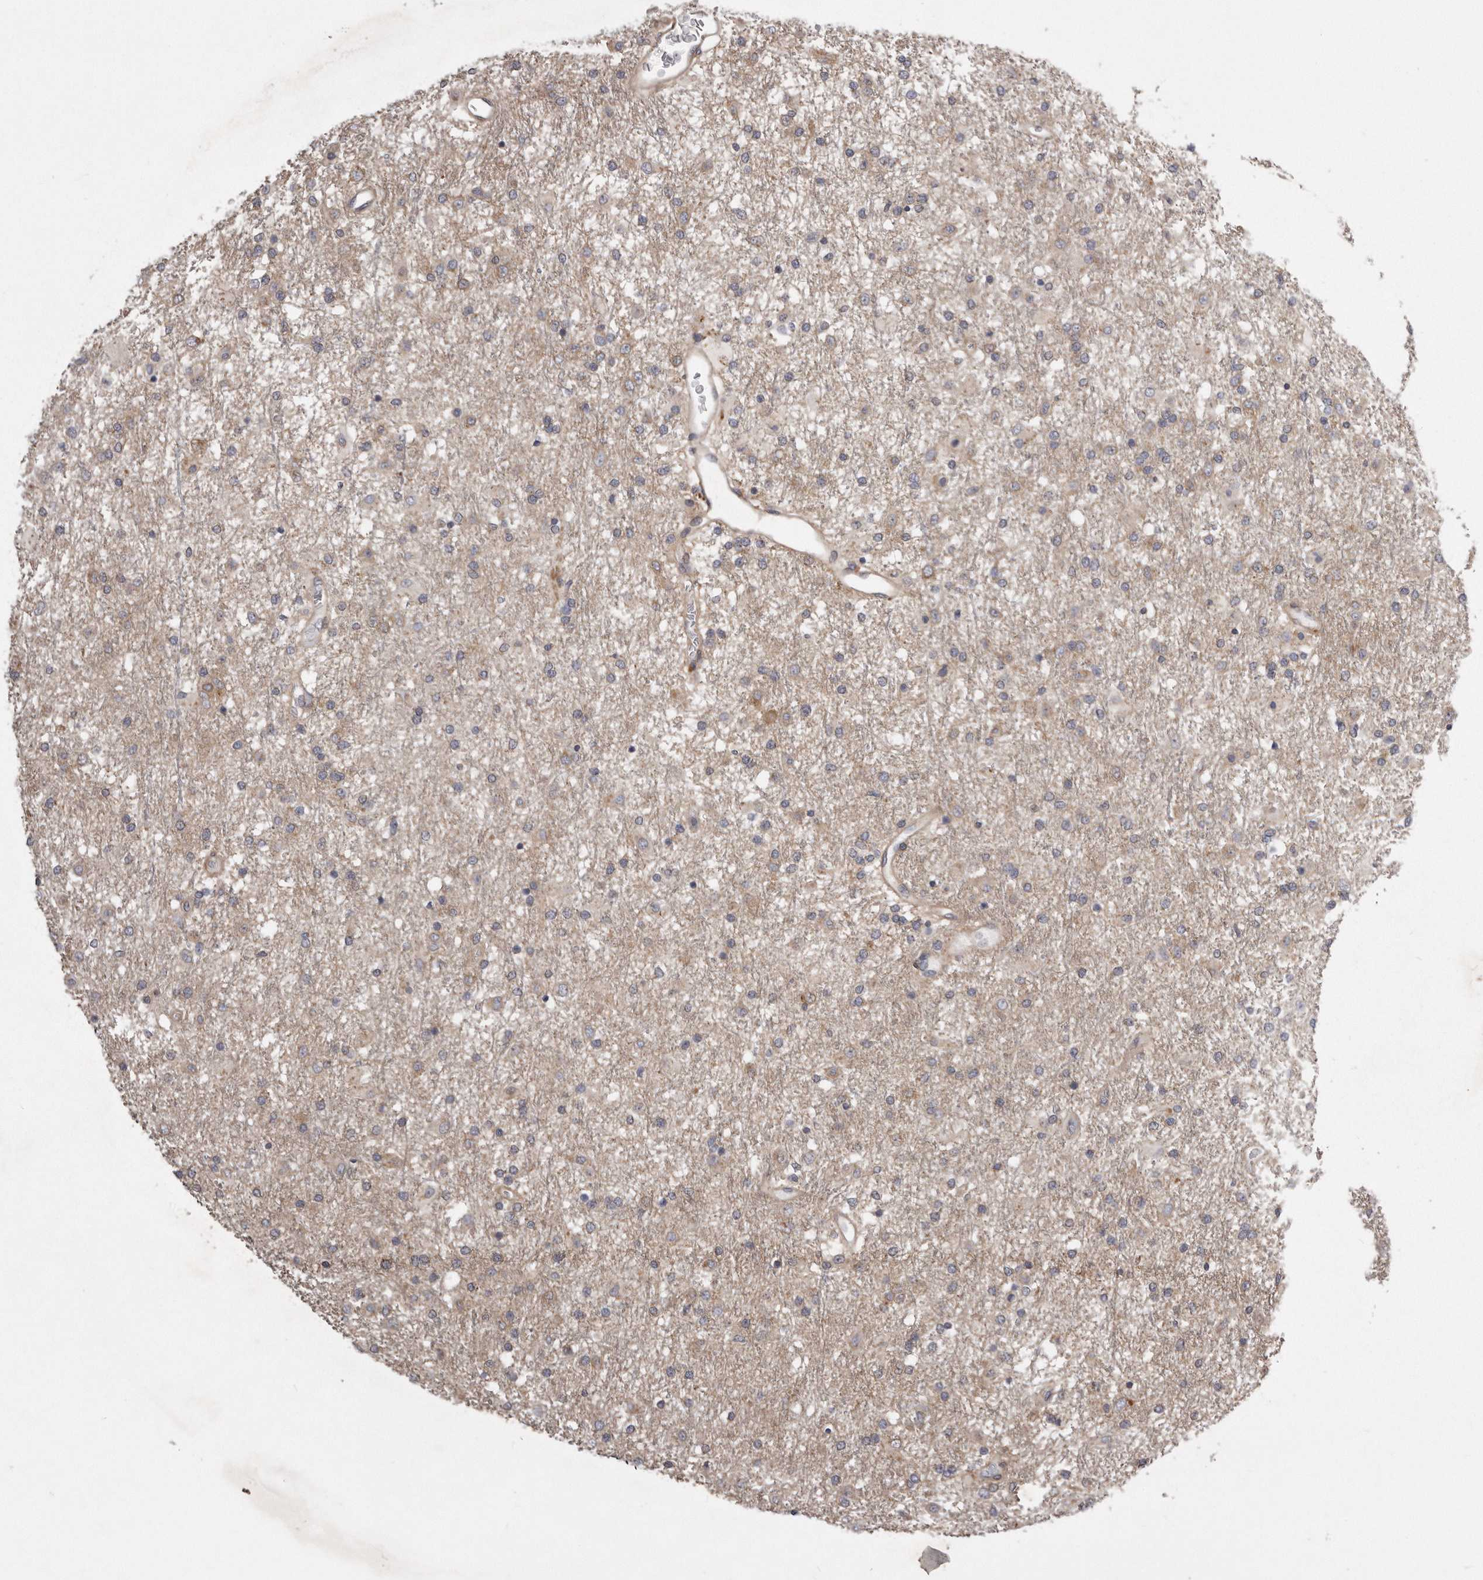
{"staining": {"intensity": "weak", "quantity": ">75%", "location": "cytoplasmic/membranous"}, "tissue": "glioma", "cell_type": "Tumor cells", "image_type": "cancer", "snomed": [{"axis": "morphology", "description": "Glioma, malignant, Low grade"}, {"axis": "topography", "description": "Brain"}], "caption": "Immunohistochemistry (IHC) micrograph of human malignant glioma (low-grade) stained for a protein (brown), which demonstrates low levels of weak cytoplasmic/membranous expression in about >75% of tumor cells.", "gene": "ARMCX1", "patient": {"sex": "male", "age": 65}}